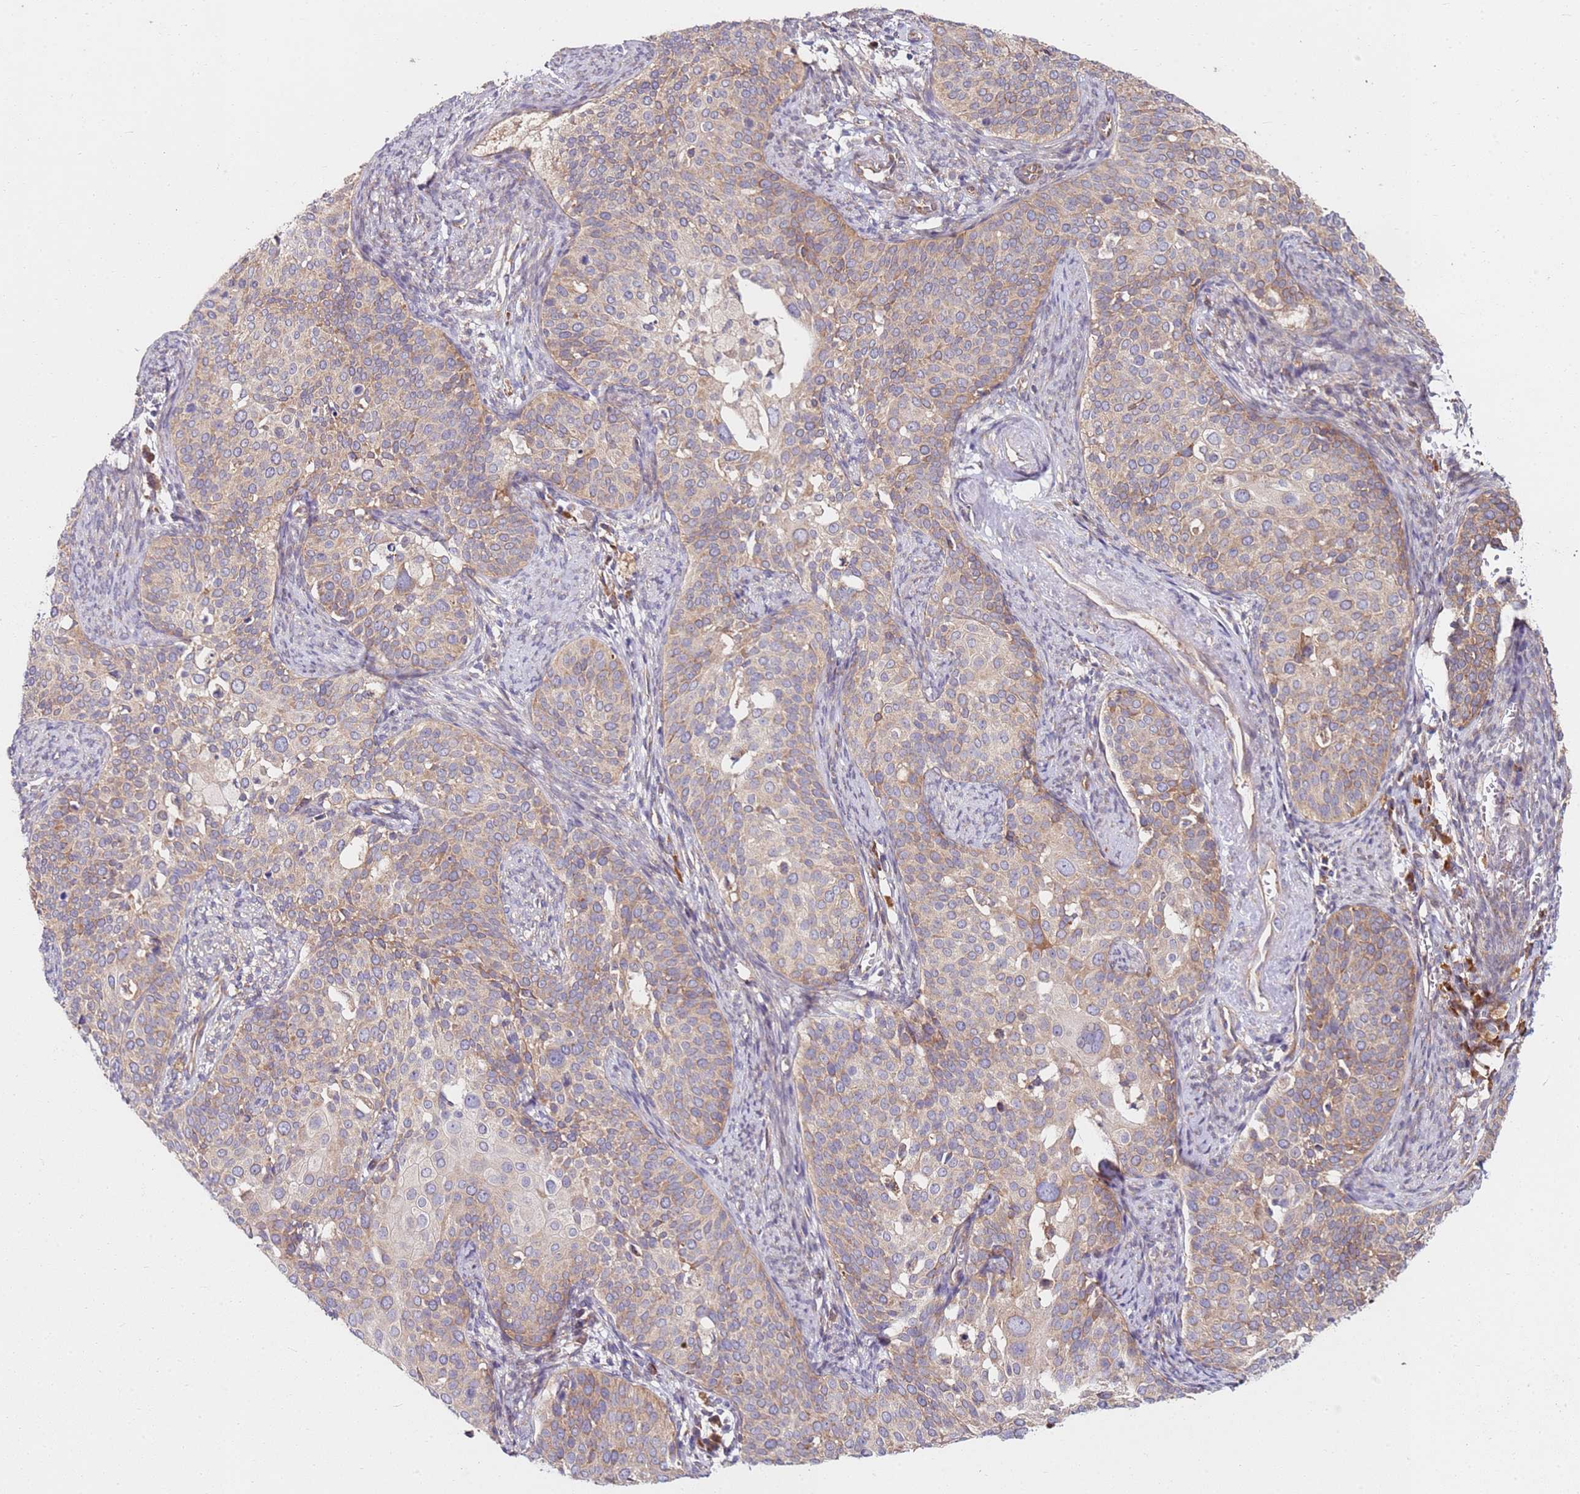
{"staining": {"intensity": "weak", "quantity": "25%-75%", "location": "cytoplasmic/membranous"}, "tissue": "cervical cancer", "cell_type": "Tumor cells", "image_type": "cancer", "snomed": [{"axis": "morphology", "description": "Squamous cell carcinoma, NOS"}, {"axis": "topography", "description": "Cervix"}], "caption": "Protein expression analysis of human cervical cancer reveals weak cytoplasmic/membranous staining in about 25%-75% of tumor cells.", "gene": "RPS3A", "patient": {"sex": "female", "age": 44}}